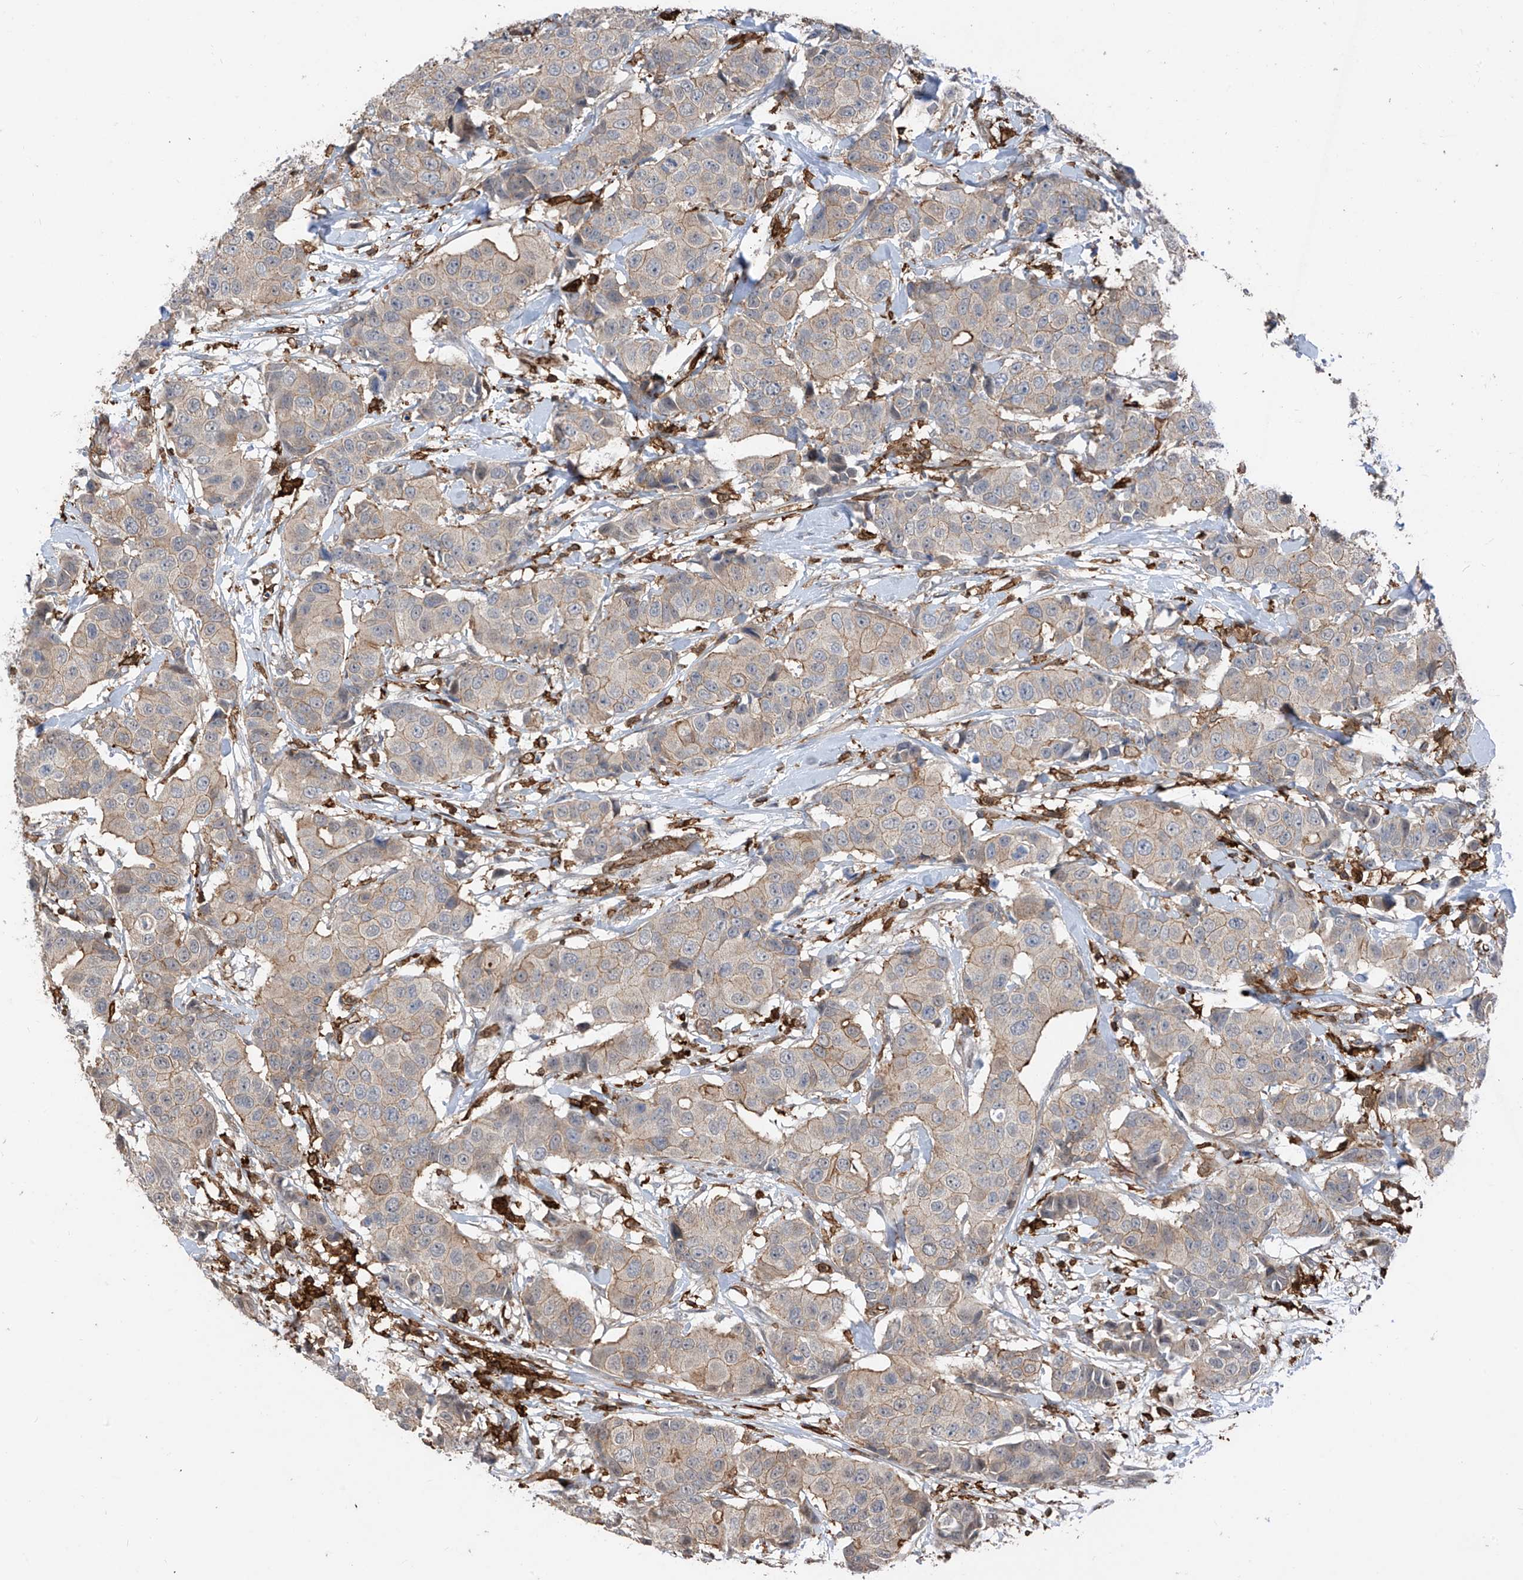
{"staining": {"intensity": "weak", "quantity": ">75%", "location": "cytoplasmic/membranous"}, "tissue": "breast cancer", "cell_type": "Tumor cells", "image_type": "cancer", "snomed": [{"axis": "morphology", "description": "Normal tissue, NOS"}, {"axis": "morphology", "description": "Duct carcinoma"}, {"axis": "topography", "description": "Breast"}], "caption": "Tumor cells display weak cytoplasmic/membranous positivity in about >75% of cells in breast infiltrating ductal carcinoma. The staining is performed using DAB brown chromogen to label protein expression. The nuclei are counter-stained blue using hematoxylin.", "gene": "MICAL1", "patient": {"sex": "female", "age": 39}}